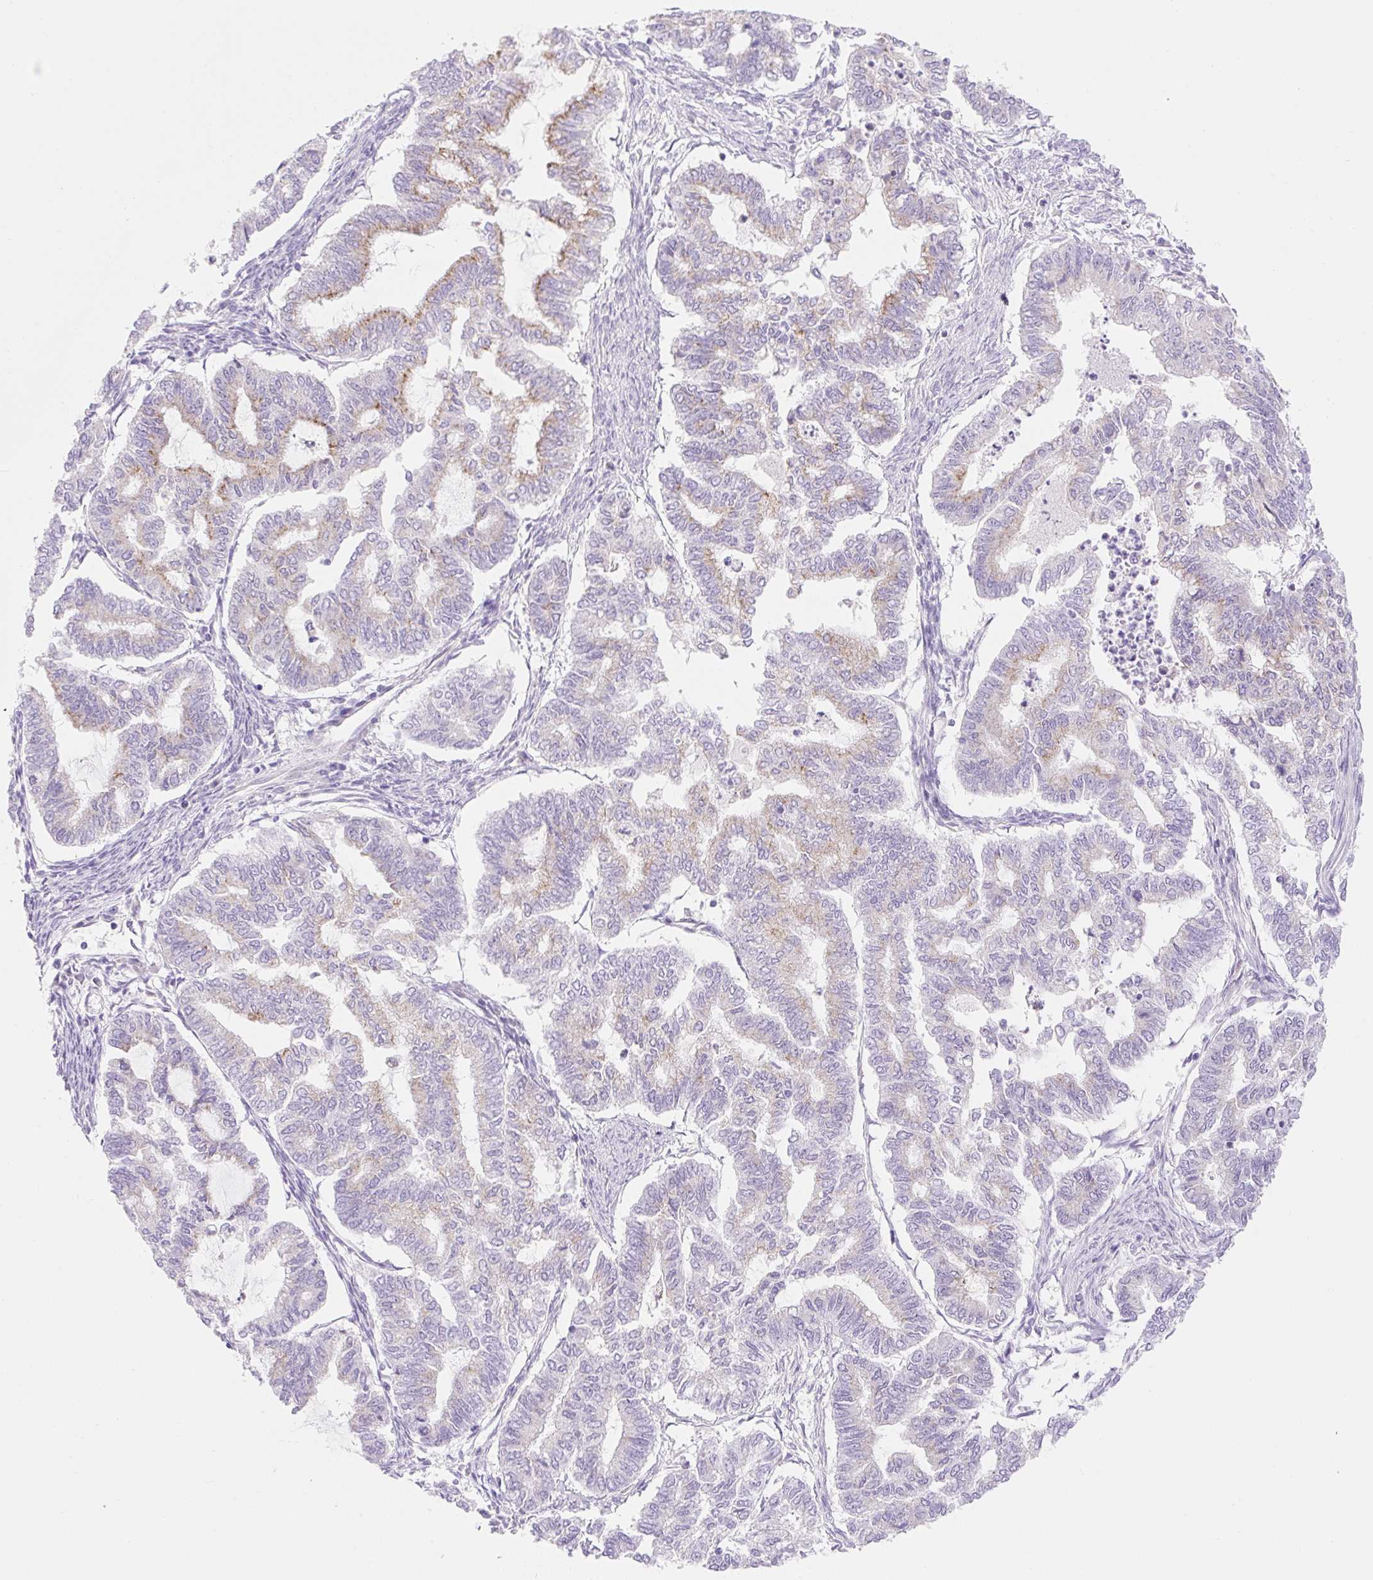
{"staining": {"intensity": "weak", "quantity": "25%-75%", "location": "cytoplasmic/membranous"}, "tissue": "endometrial cancer", "cell_type": "Tumor cells", "image_type": "cancer", "snomed": [{"axis": "morphology", "description": "Adenocarcinoma, NOS"}, {"axis": "topography", "description": "Endometrium"}], "caption": "Protein analysis of endometrial cancer (adenocarcinoma) tissue reveals weak cytoplasmic/membranous expression in about 25%-75% of tumor cells.", "gene": "FOCAD", "patient": {"sex": "female", "age": 79}}